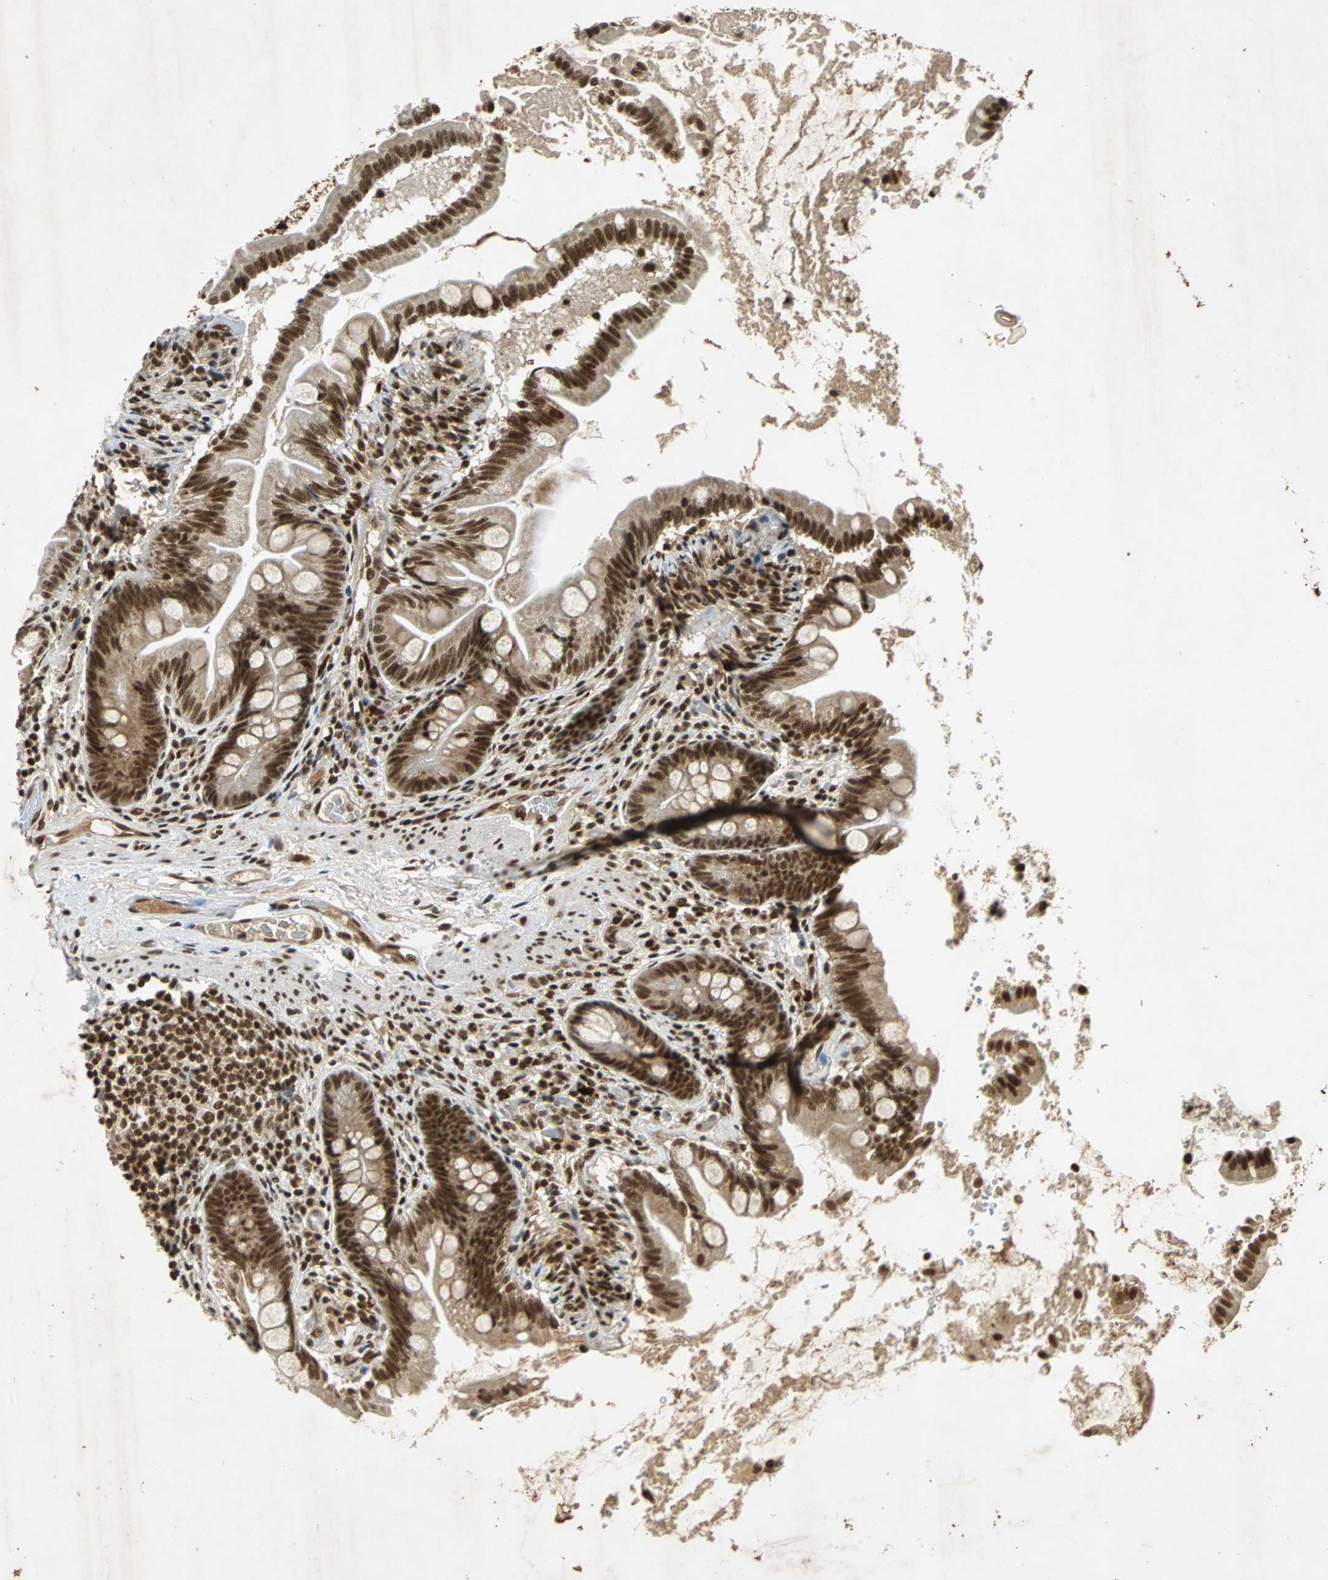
{"staining": {"intensity": "strong", "quantity": ">75%", "location": "nuclear"}, "tissue": "small intestine", "cell_type": "Glandular cells", "image_type": "normal", "snomed": [{"axis": "morphology", "description": "Normal tissue, NOS"}, {"axis": "topography", "description": "Small intestine"}], "caption": "Protein expression analysis of unremarkable small intestine shows strong nuclear expression in approximately >75% of glandular cells.", "gene": "TAF5", "patient": {"sex": "female", "age": 56}}